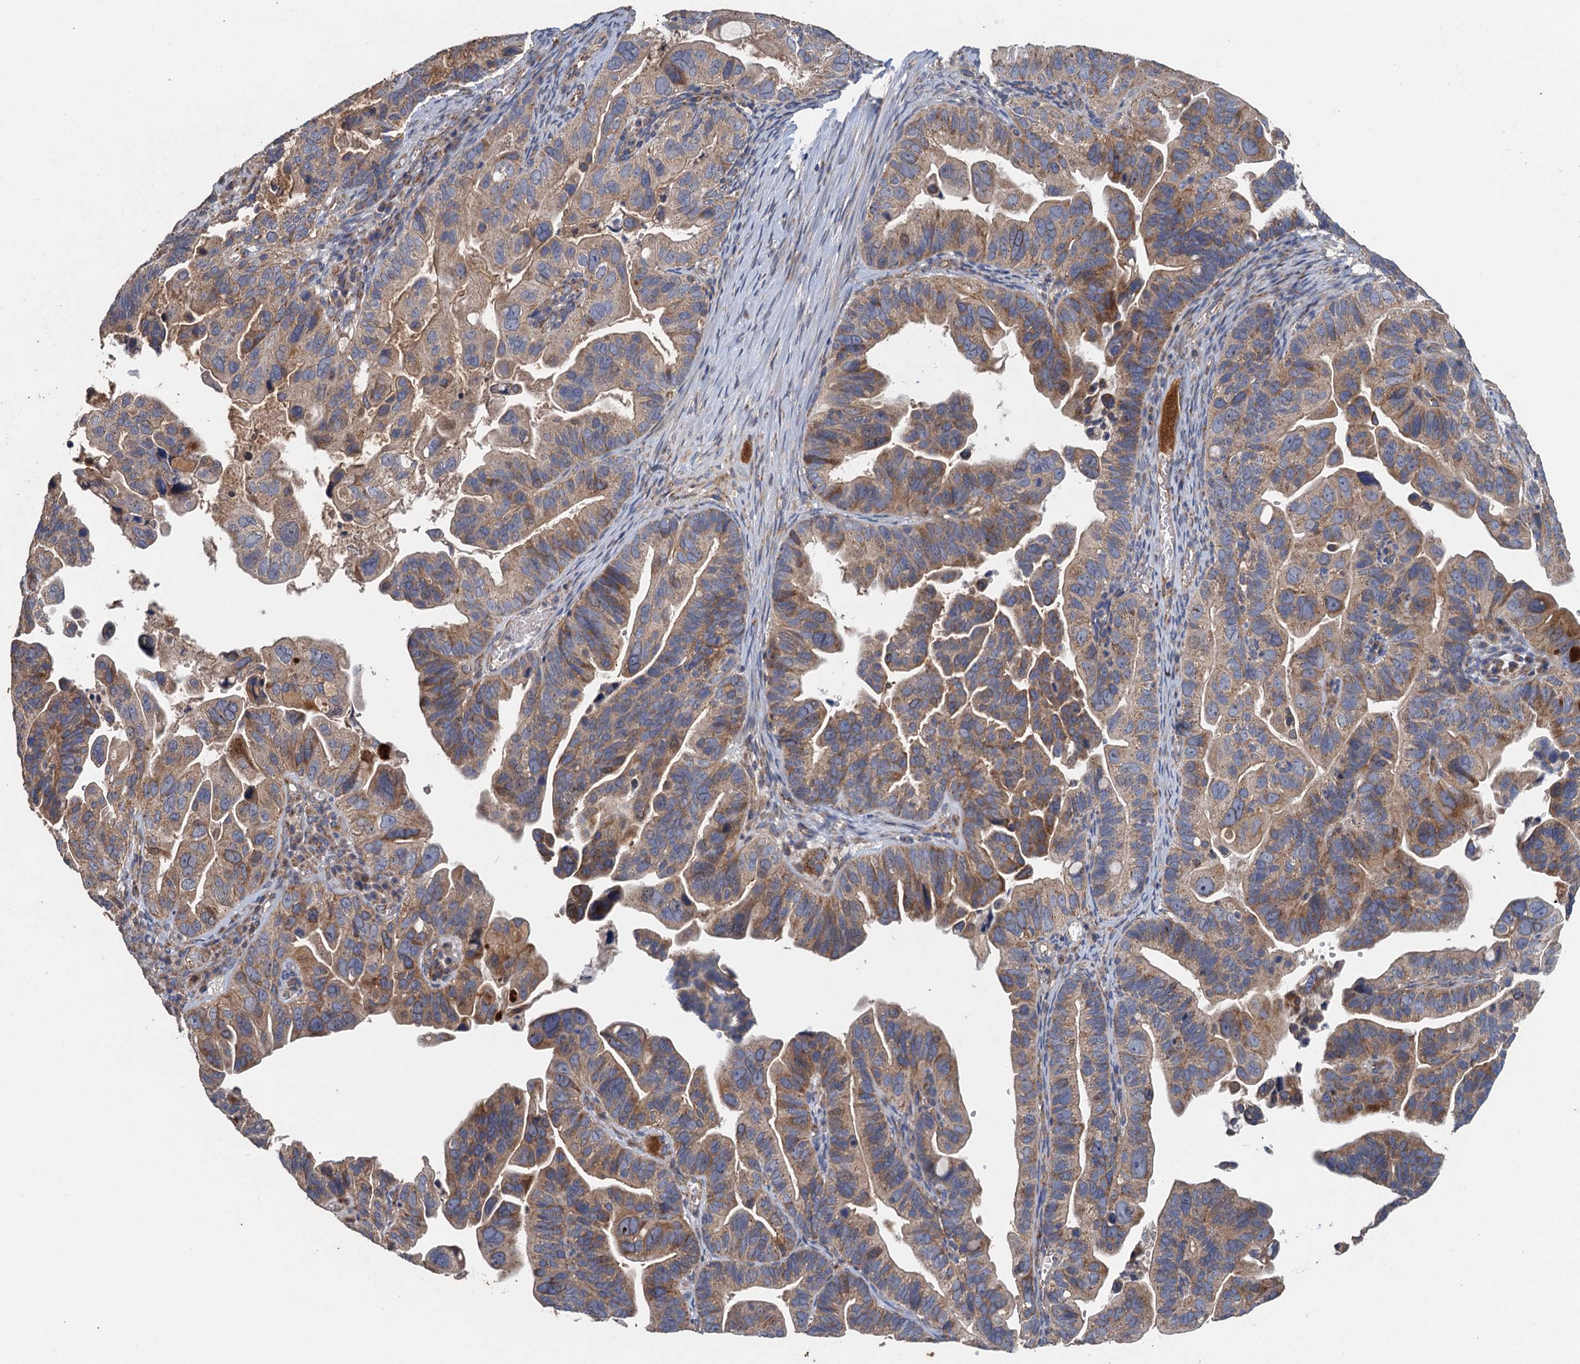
{"staining": {"intensity": "moderate", "quantity": ">75%", "location": "cytoplasmic/membranous"}, "tissue": "ovarian cancer", "cell_type": "Tumor cells", "image_type": "cancer", "snomed": [{"axis": "morphology", "description": "Cystadenocarcinoma, serous, NOS"}, {"axis": "topography", "description": "Ovary"}], "caption": "The immunohistochemical stain highlights moderate cytoplasmic/membranous staining in tumor cells of ovarian cancer (serous cystadenocarcinoma) tissue.", "gene": "BCS1L", "patient": {"sex": "female", "age": 56}}